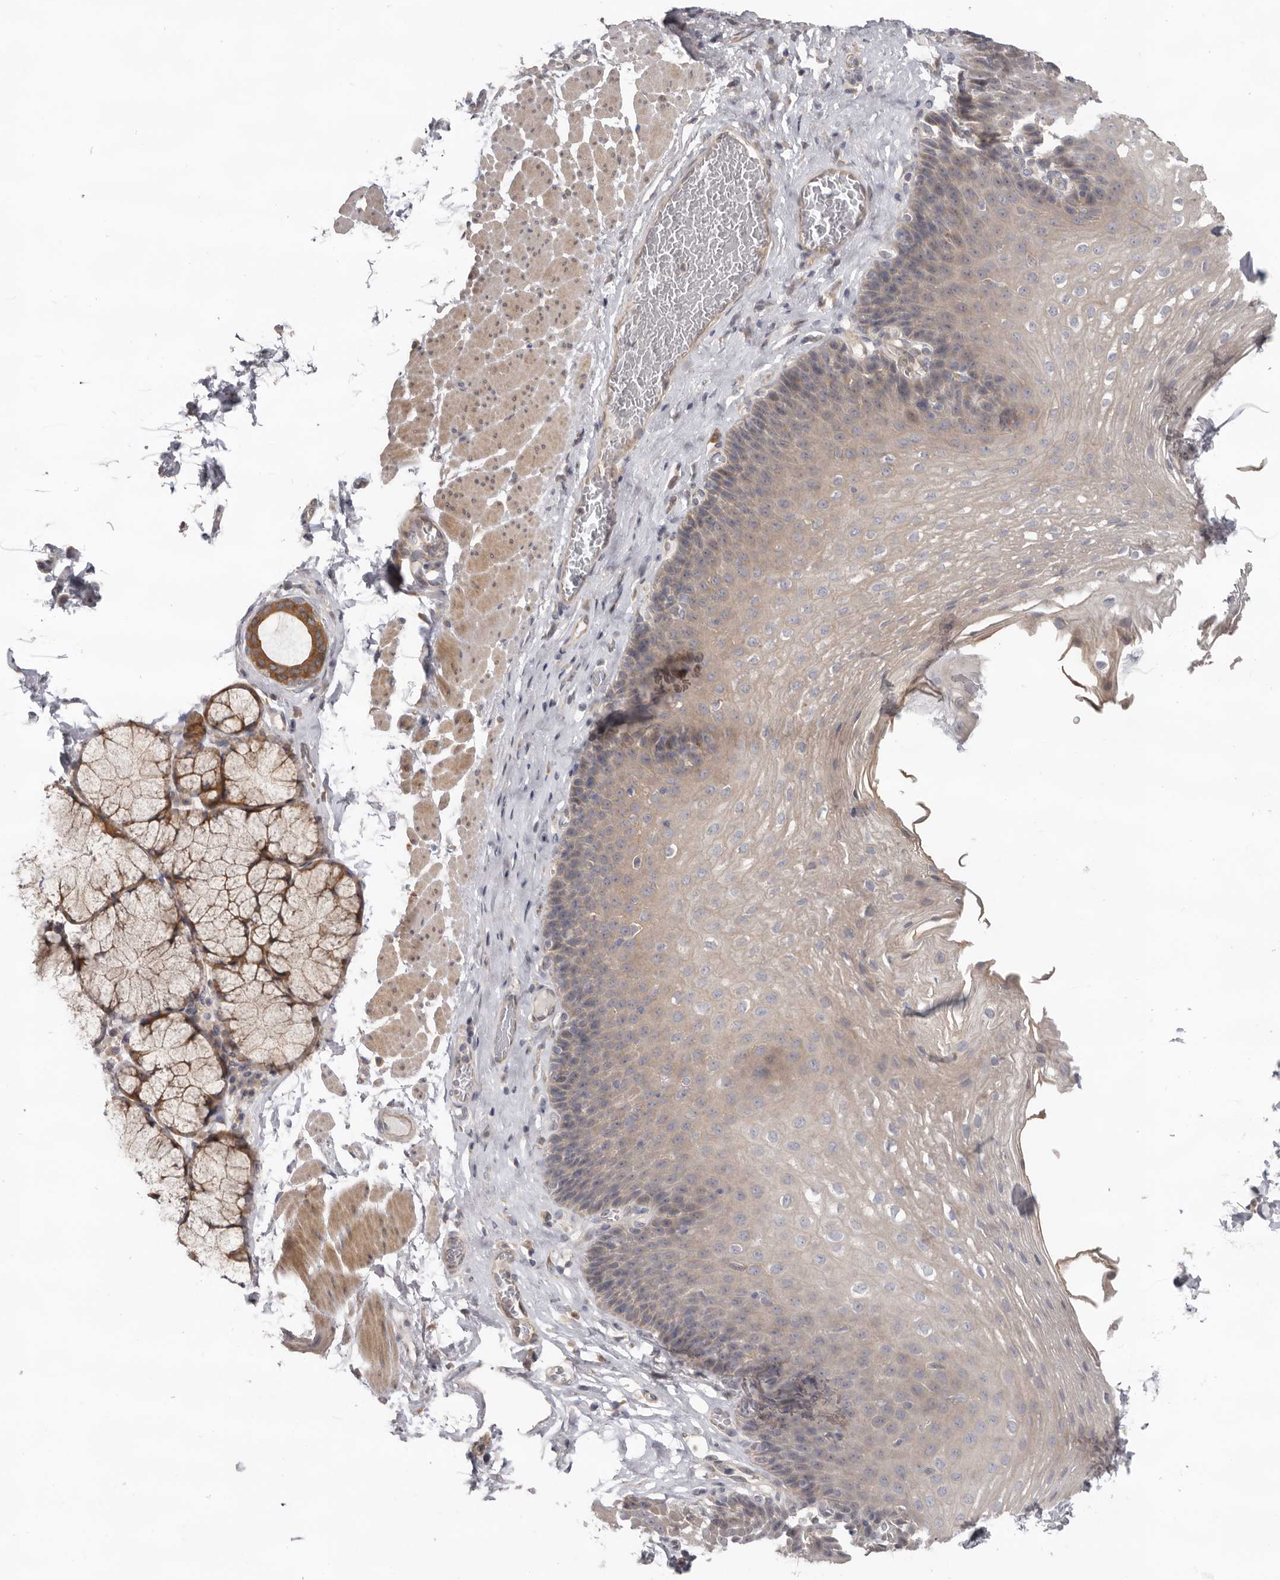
{"staining": {"intensity": "weak", "quantity": "25%-75%", "location": "cytoplasmic/membranous"}, "tissue": "esophagus", "cell_type": "Squamous epithelial cells", "image_type": "normal", "snomed": [{"axis": "morphology", "description": "Normal tissue, NOS"}, {"axis": "topography", "description": "Esophagus"}], "caption": "Immunohistochemical staining of benign esophagus shows 25%-75% levels of weak cytoplasmic/membranous protein expression in approximately 25%-75% of squamous epithelial cells. The staining was performed using DAB, with brown indicating positive protein expression. Nuclei are stained blue with hematoxylin.", "gene": "HINT3", "patient": {"sex": "female", "age": 66}}